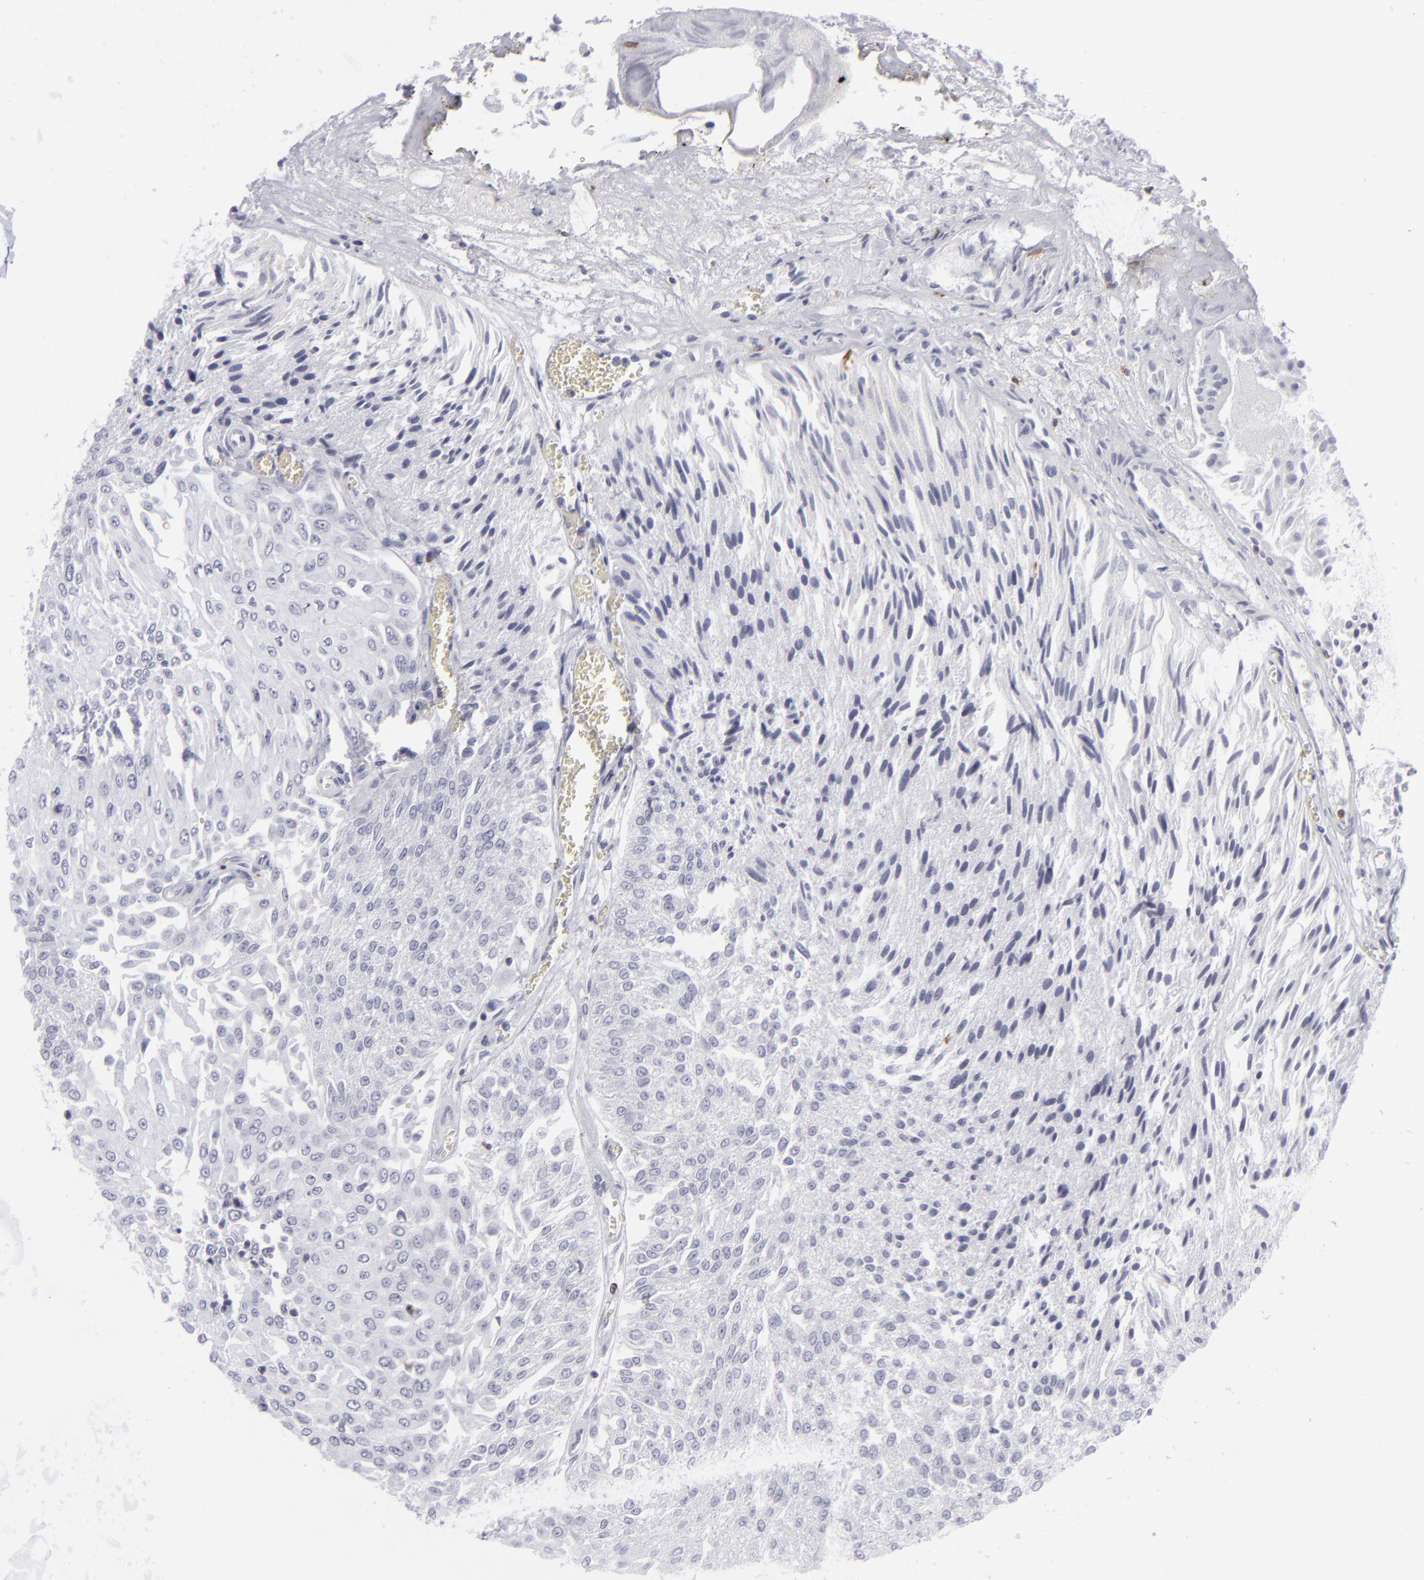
{"staining": {"intensity": "negative", "quantity": "none", "location": "none"}, "tissue": "urothelial cancer", "cell_type": "Tumor cells", "image_type": "cancer", "snomed": [{"axis": "morphology", "description": "Urothelial carcinoma, Low grade"}, {"axis": "topography", "description": "Urinary bladder"}], "caption": "An immunohistochemistry image of low-grade urothelial carcinoma is shown. There is no staining in tumor cells of low-grade urothelial carcinoma.", "gene": "CD7", "patient": {"sex": "male", "age": 86}}